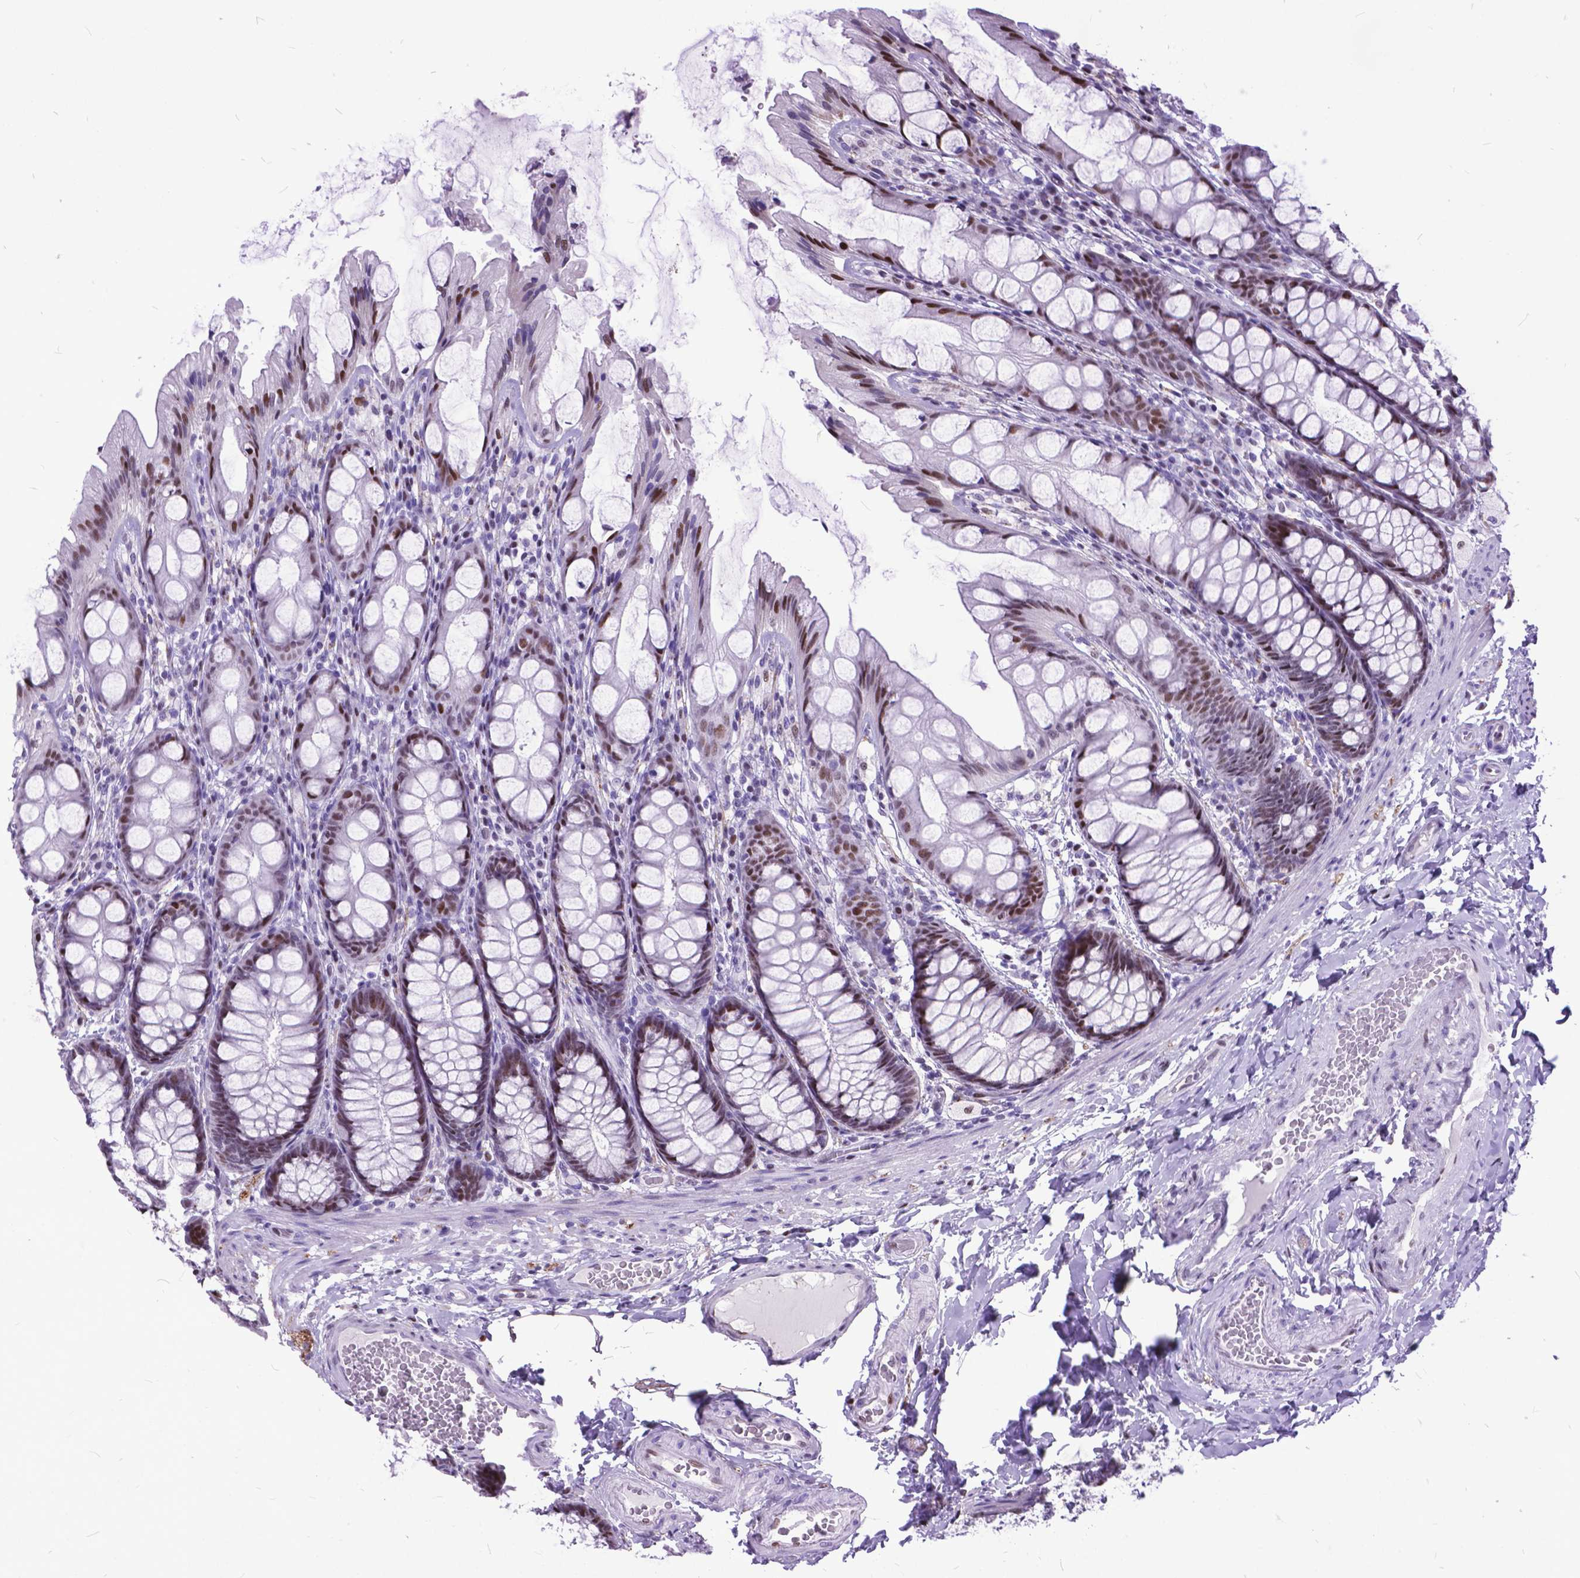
{"staining": {"intensity": "moderate", "quantity": "<25%", "location": "nuclear"}, "tissue": "colon", "cell_type": "Endothelial cells", "image_type": "normal", "snomed": [{"axis": "morphology", "description": "Normal tissue, NOS"}, {"axis": "topography", "description": "Colon"}], "caption": "Immunohistochemical staining of unremarkable colon exhibits low levels of moderate nuclear expression in about <25% of endothelial cells.", "gene": "POLE4", "patient": {"sex": "male", "age": 47}}